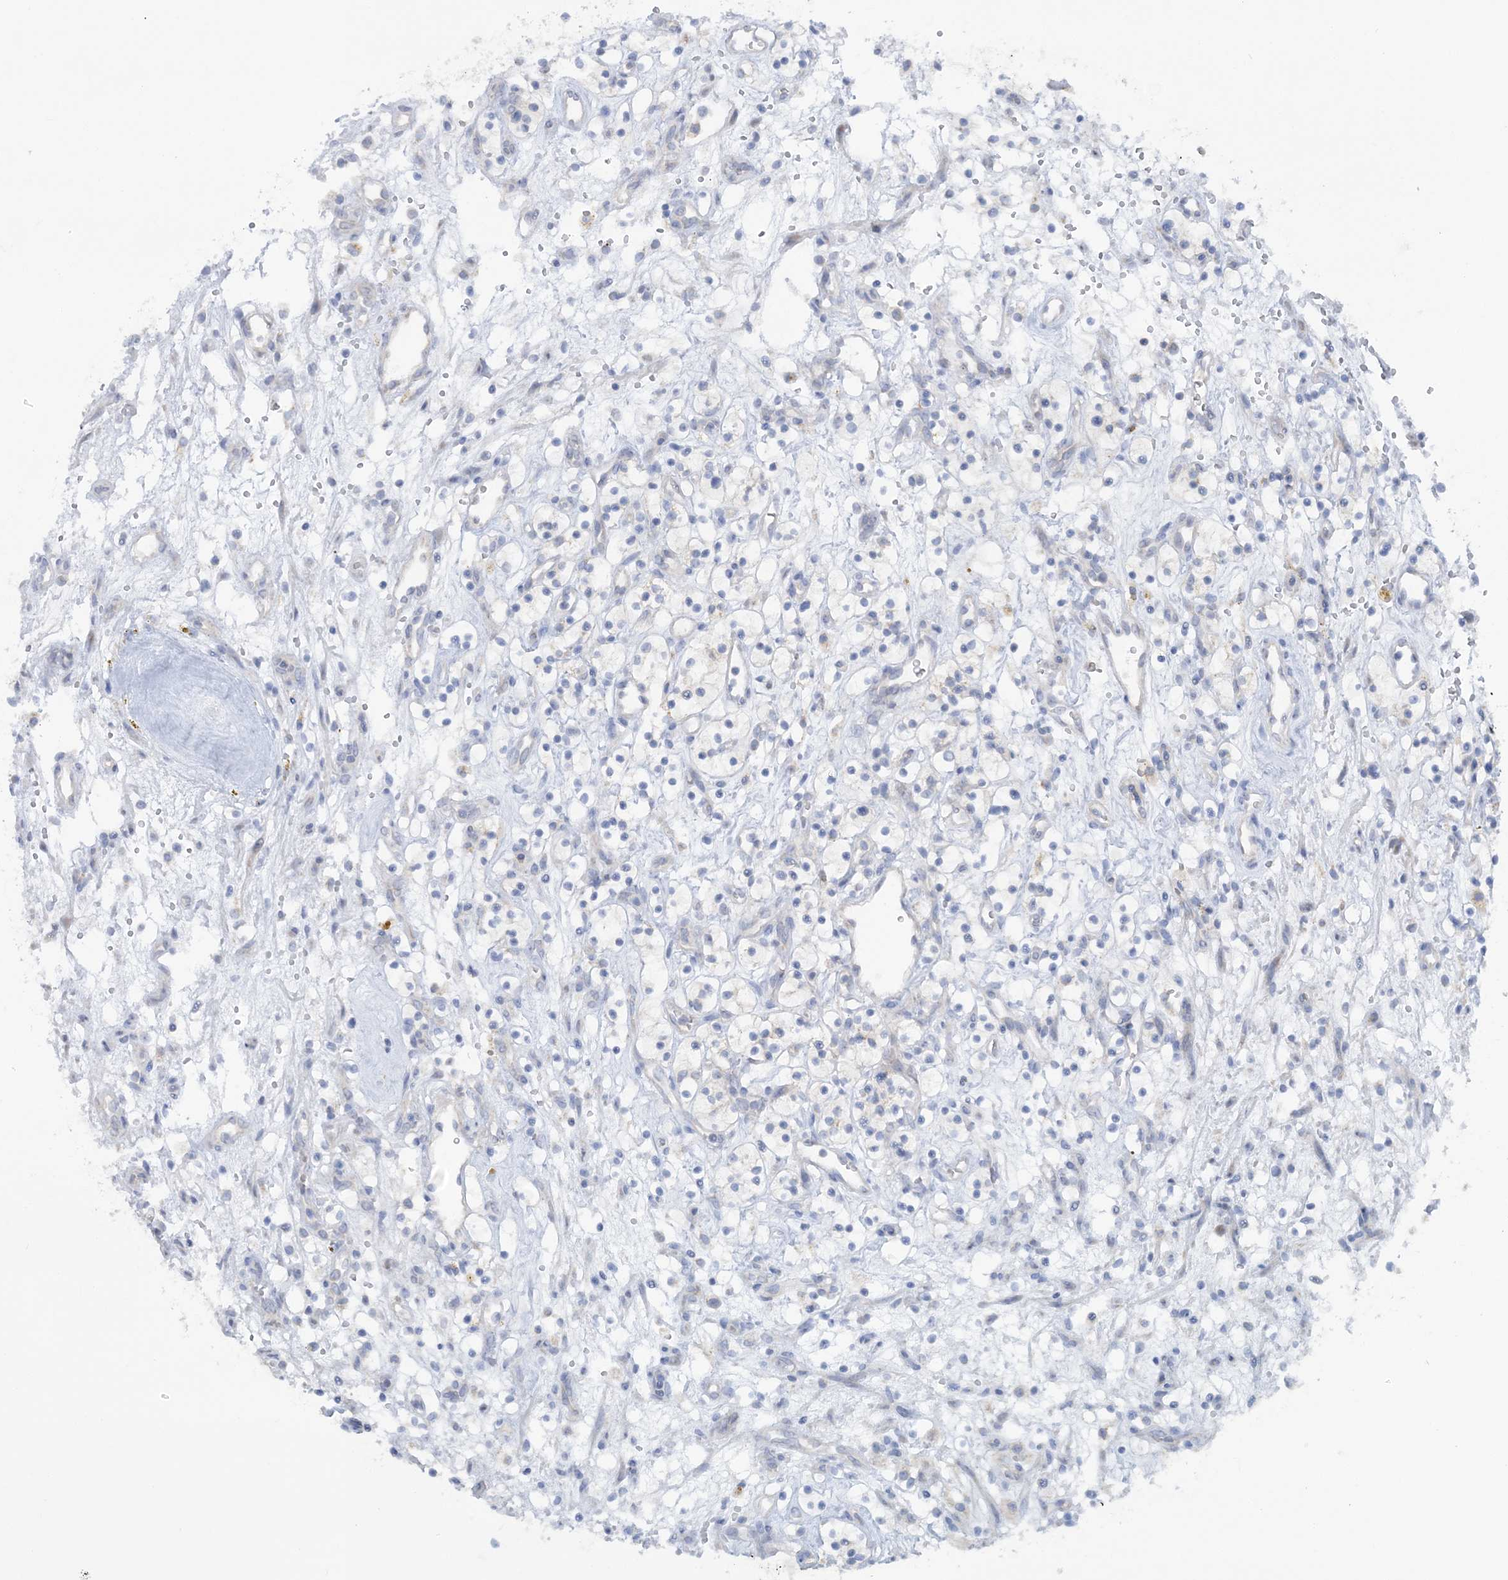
{"staining": {"intensity": "negative", "quantity": "none", "location": "none"}, "tissue": "renal cancer", "cell_type": "Tumor cells", "image_type": "cancer", "snomed": [{"axis": "morphology", "description": "Adenocarcinoma, NOS"}, {"axis": "topography", "description": "Kidney"}], "caption": "An immunohistochemistry (IHC) image of adenocarcinoma (renal) is shown. There is no staining in tumor cells of adenocarcinoma (renal).", "gene": "MMADHC", "patient": {"sex": "female", "age": 57}}